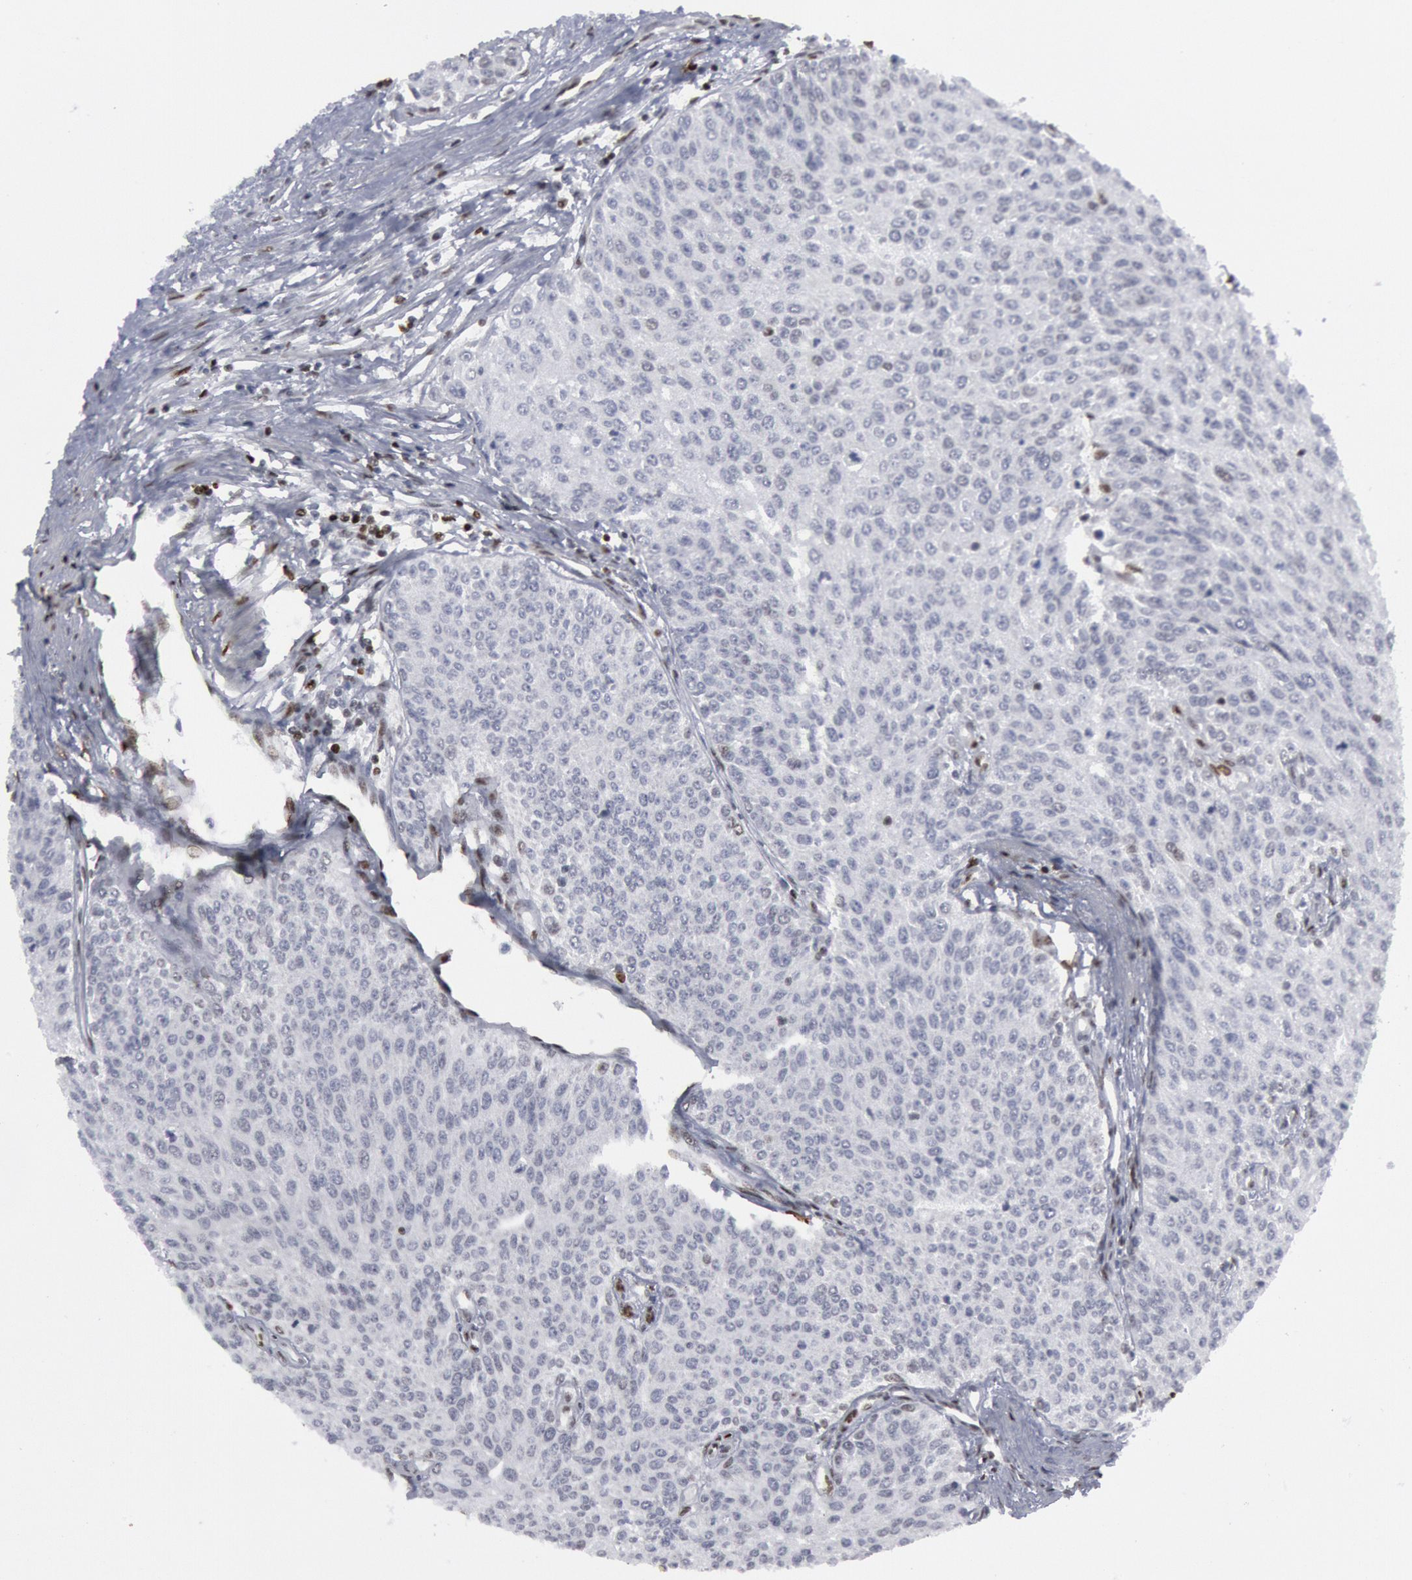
{"staining": {"intensity": "negative", "quantity": "none", "location": "none"}, "tissue": "urothelial cancer", "cell_type": "Tumor cells", "image_type": "cancer", "snomed": [{"axis": "morphology", "description": "Urothelial carcinoma, Low grade"}, {"axis": "topography", "description": "Urinary bladder"}], "caption": "Urothelial cancer stained for a protein using immunohistochemistry shows no positivity tumor cells.", "gene": "MECP2", "patient": {"sex": "female", "age": 73}}